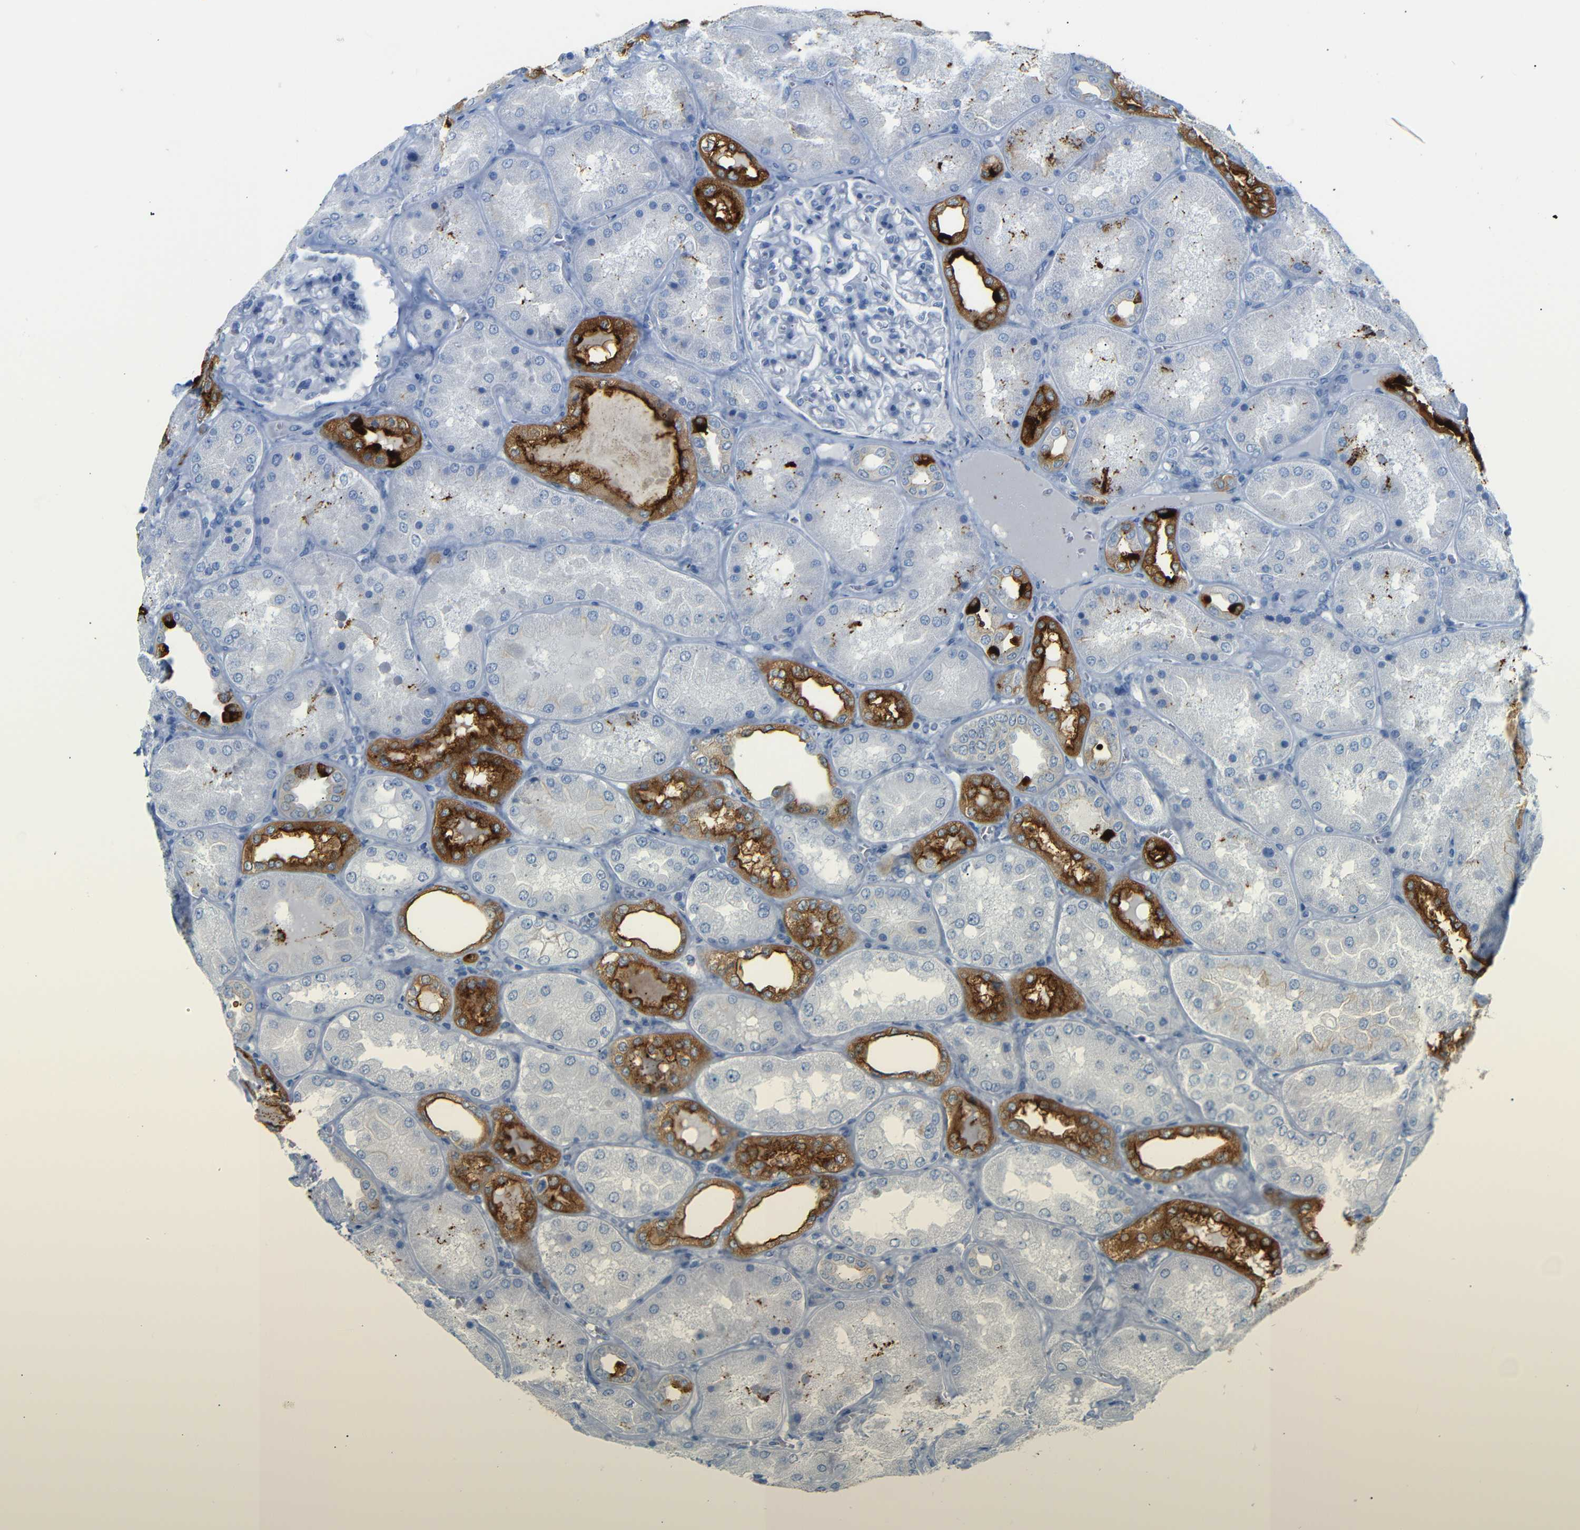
{"staining": {"intensity": "negative", "quantity": "none", "location": "none"}, "tissue": "kidney", "cell_type": "Cells in glomeruli", "image_type": "normal", "snomed": [{"axis": "morphology", "description": "Normal tissue, NOS"}, {"axis": "topography", "description": "Kidney"}], "caption": "Immunohistochemistry (IHC) histopathology image of unremarkable kidney stained for a protein (brown), which exhibits no expression in cells in glomeruli.", "gene": "DYNAP", "patient": {"sex": "female", "age": 56}}